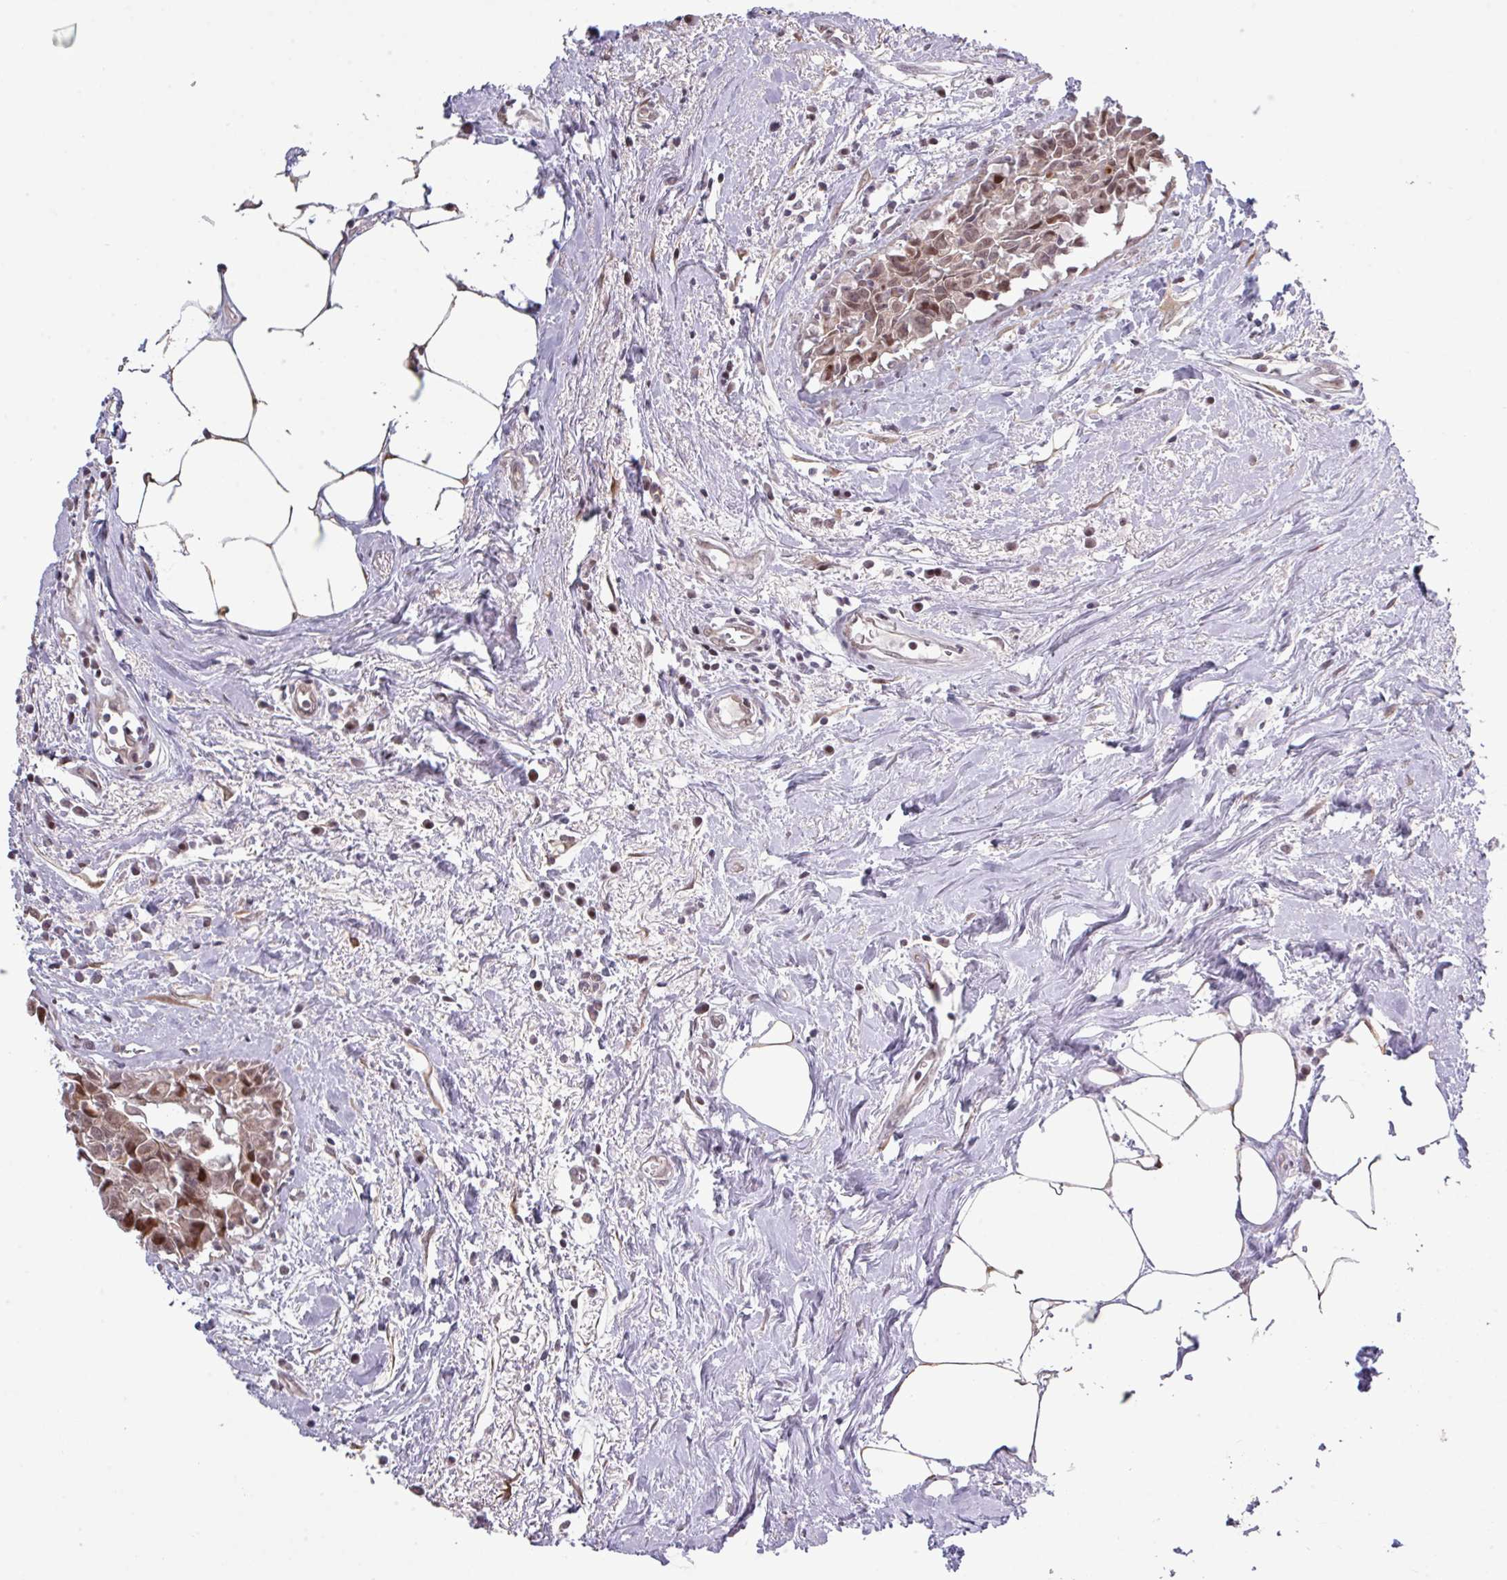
{"staining": {"intensity": "moderate", "quantity": ">75%", "location": "nuclear"}, "tissue": "breast cancer", "cell_type": "Tumor cells", "image_type": "cancer", "snomed": [{"axis": "morphology", "description": "Carcinoma, NOS"}, {"axis": "topography", "description": "Breast"}], "caption": "A brown stain shows moderate nuclear expression of a protein in breast cancer (carcinoma) tumor cells.", "gene": "ANKRD13B", "patient": {"sex": "female", "age": 60}}